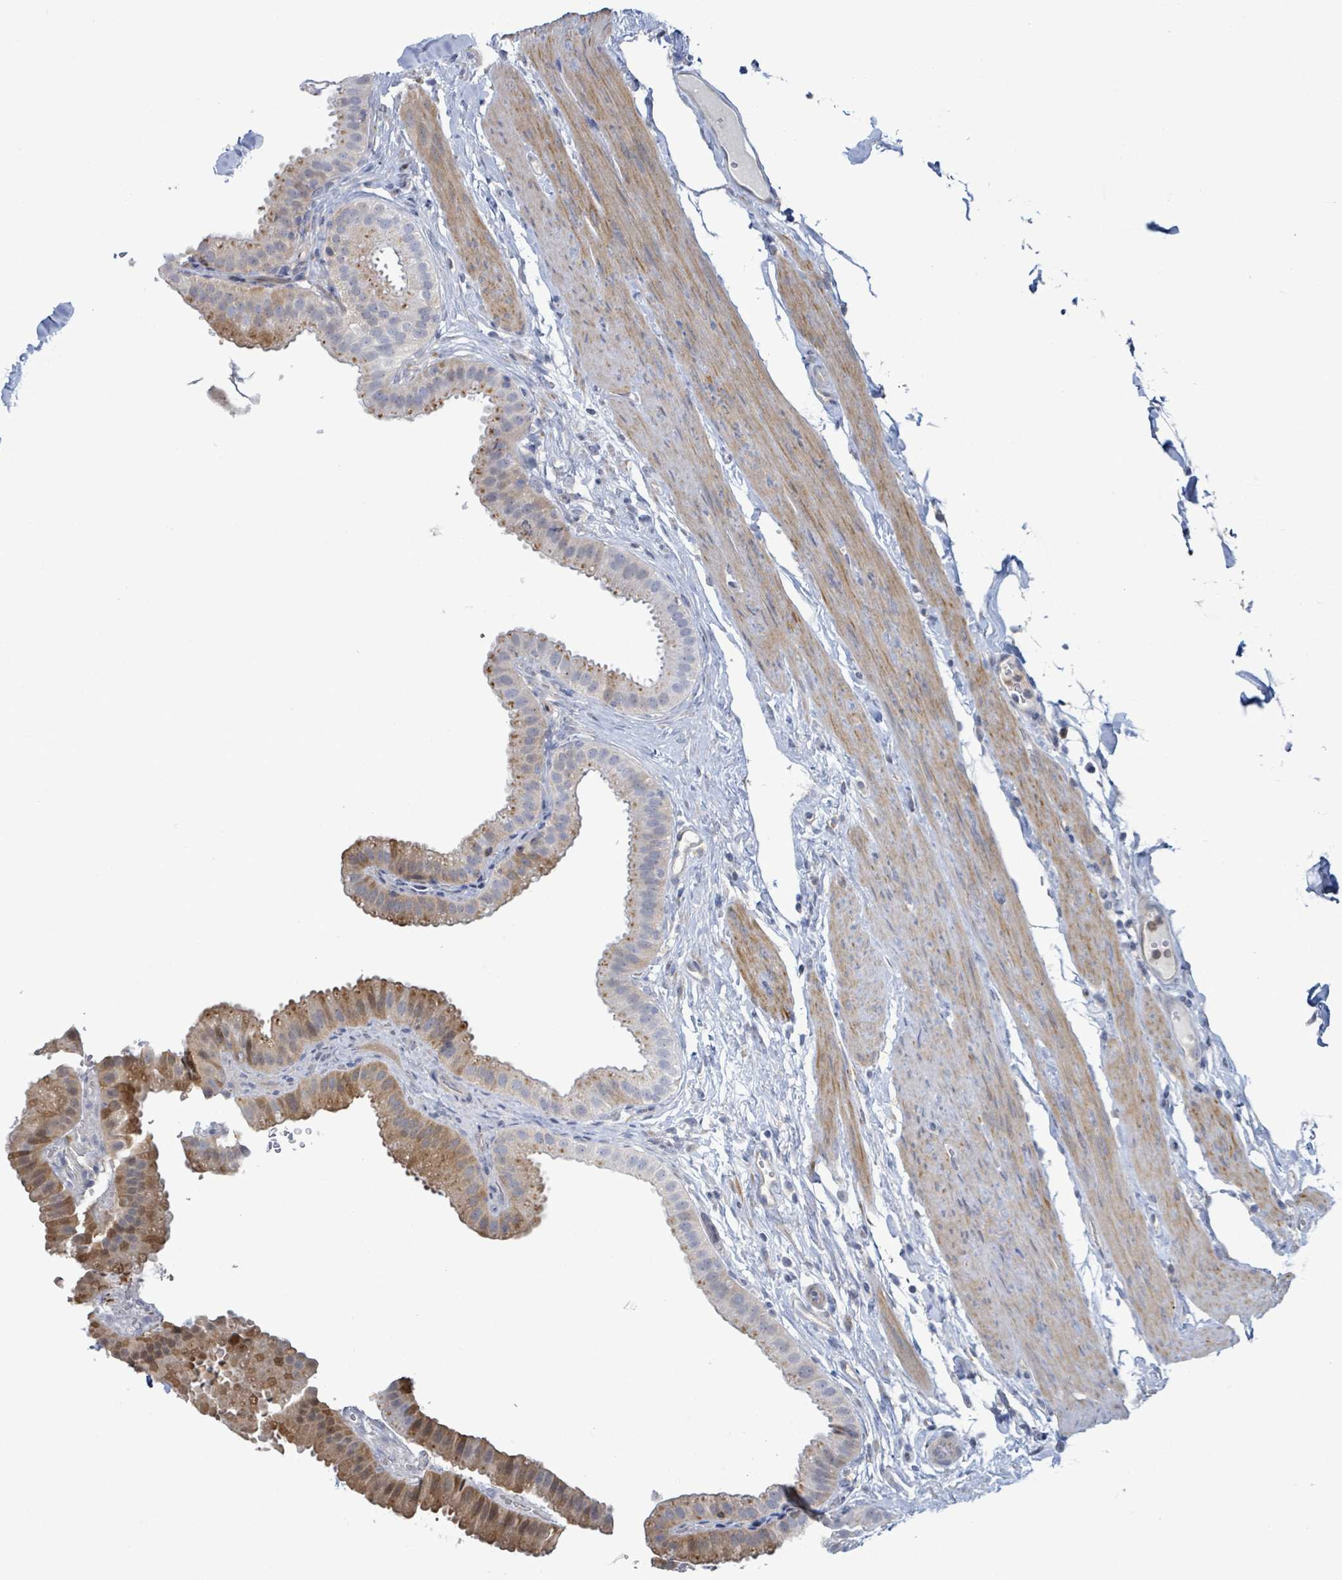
{"staining": {"intensity": "moderate", "quantity": "<25%", "location": "cytoplasmic/membranous"}, "tissue": "gallbladder", "cell_type": "Glandular cells", "image_type": "normal", "snomed": [{"axis": "morphology", "description": "Normal tissue, NOS"}, {"axis": "topography", "description": "Gallbladder"}], "caption": "Normal gallbladder exhibits moderate cytoplasmic/membranous positivity in approximately <25% of glandular cells, visualized by immunohistochemistry.", "gene": "PGAM1", "patient": {"sex": "female", "age": 61}}